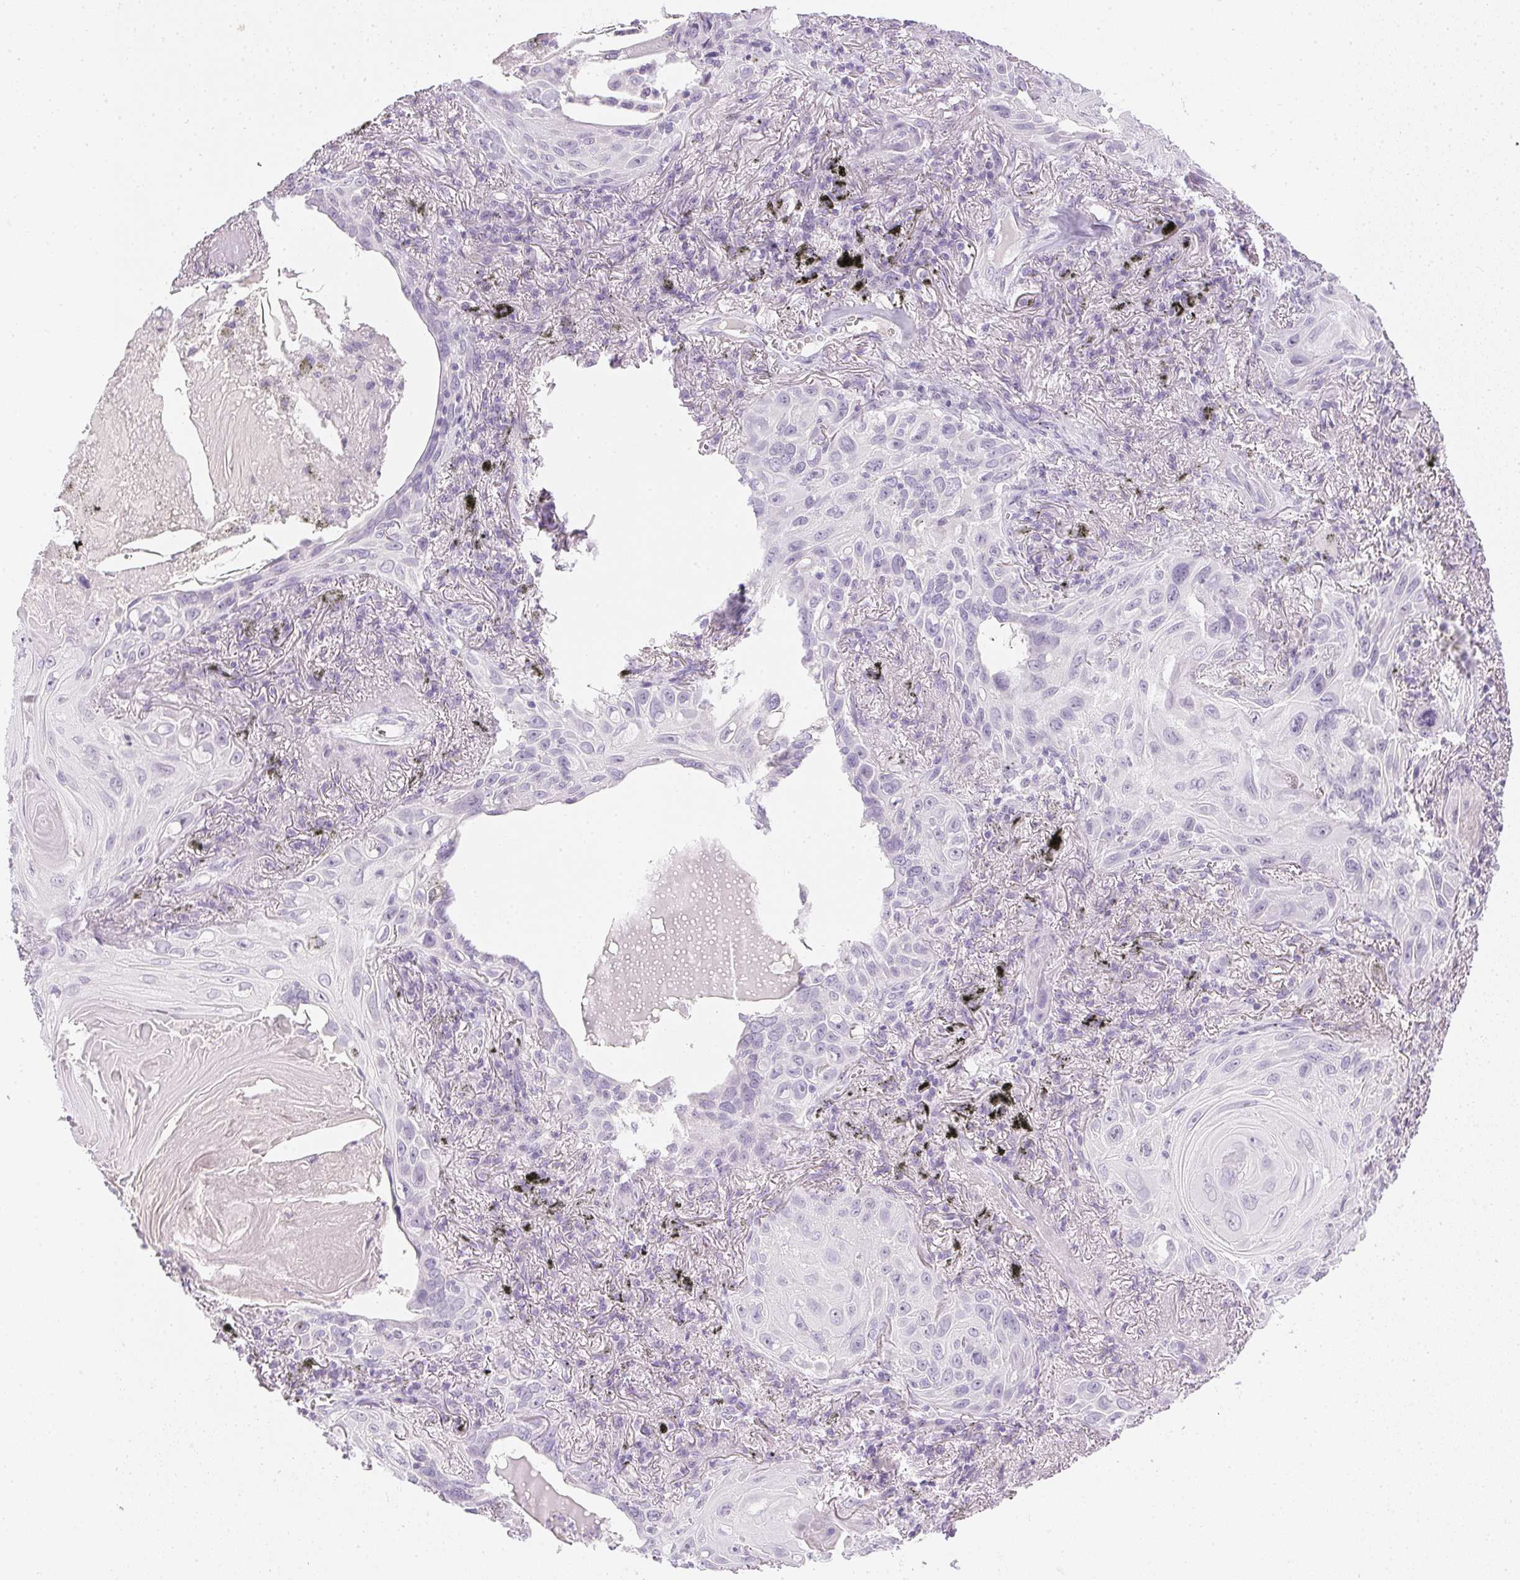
{"staining": {"intensity": "negative", "quantity": "none", "location": "none"}, "tissue": "lung cancer", "cell_type": "Tumor cells", "image_type": "cancer", "snomed": [{"axis": "morphology", "description": "Squamous cell carcinoma, NOS"}, {"axis": "topography", "description": "Lung"}], "caption": "A photomicrograph of lung squamous cell carcinoma stained for a protein displays no brown staining in tumor cells.", "gene": "PPY", "patient": {"sex": "male", "age": 79}}